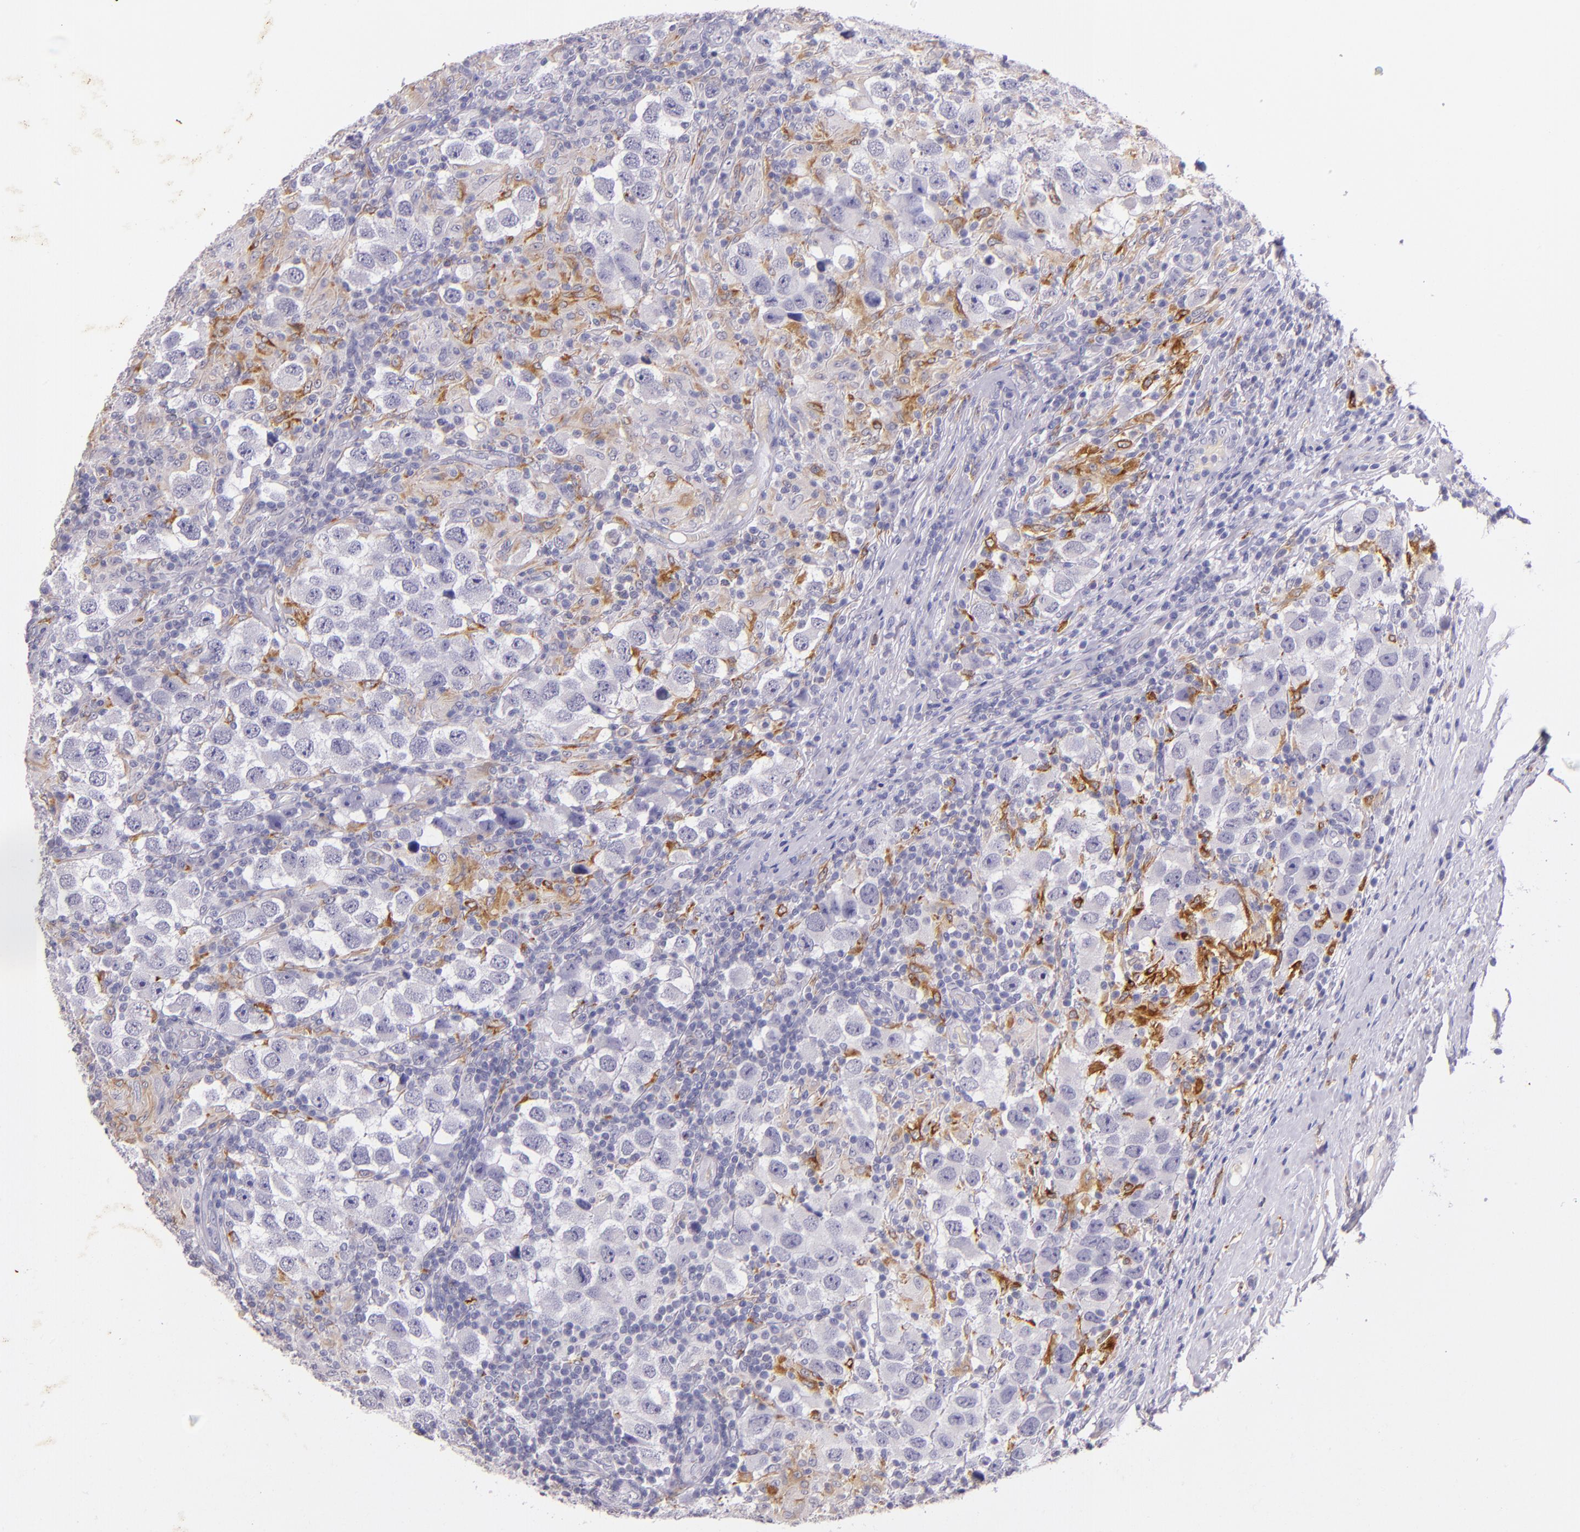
{"staining": {"intensity": "negative", "quantity": "none", "location": "none"}, "tissue": "testis cancer", "cell_type": "Tumor cells", "image_type": "cancer", "snomed": [{"axis": "morphology", "description": "Carcinoma, Embryonal, NOS"}, {"axis": "topography", "description": "Testis"}], "caption": "Embryonal carcinoma (testis) was stained to show a protein in brown. There is no significant positivity in tumor cells. (DAB (3,3'-diaminobenzidine) IHC visualized using brightfield microscopy, high magnification).", "gene": "RTN1", "patient": {"sex": "male", "age": 21}}